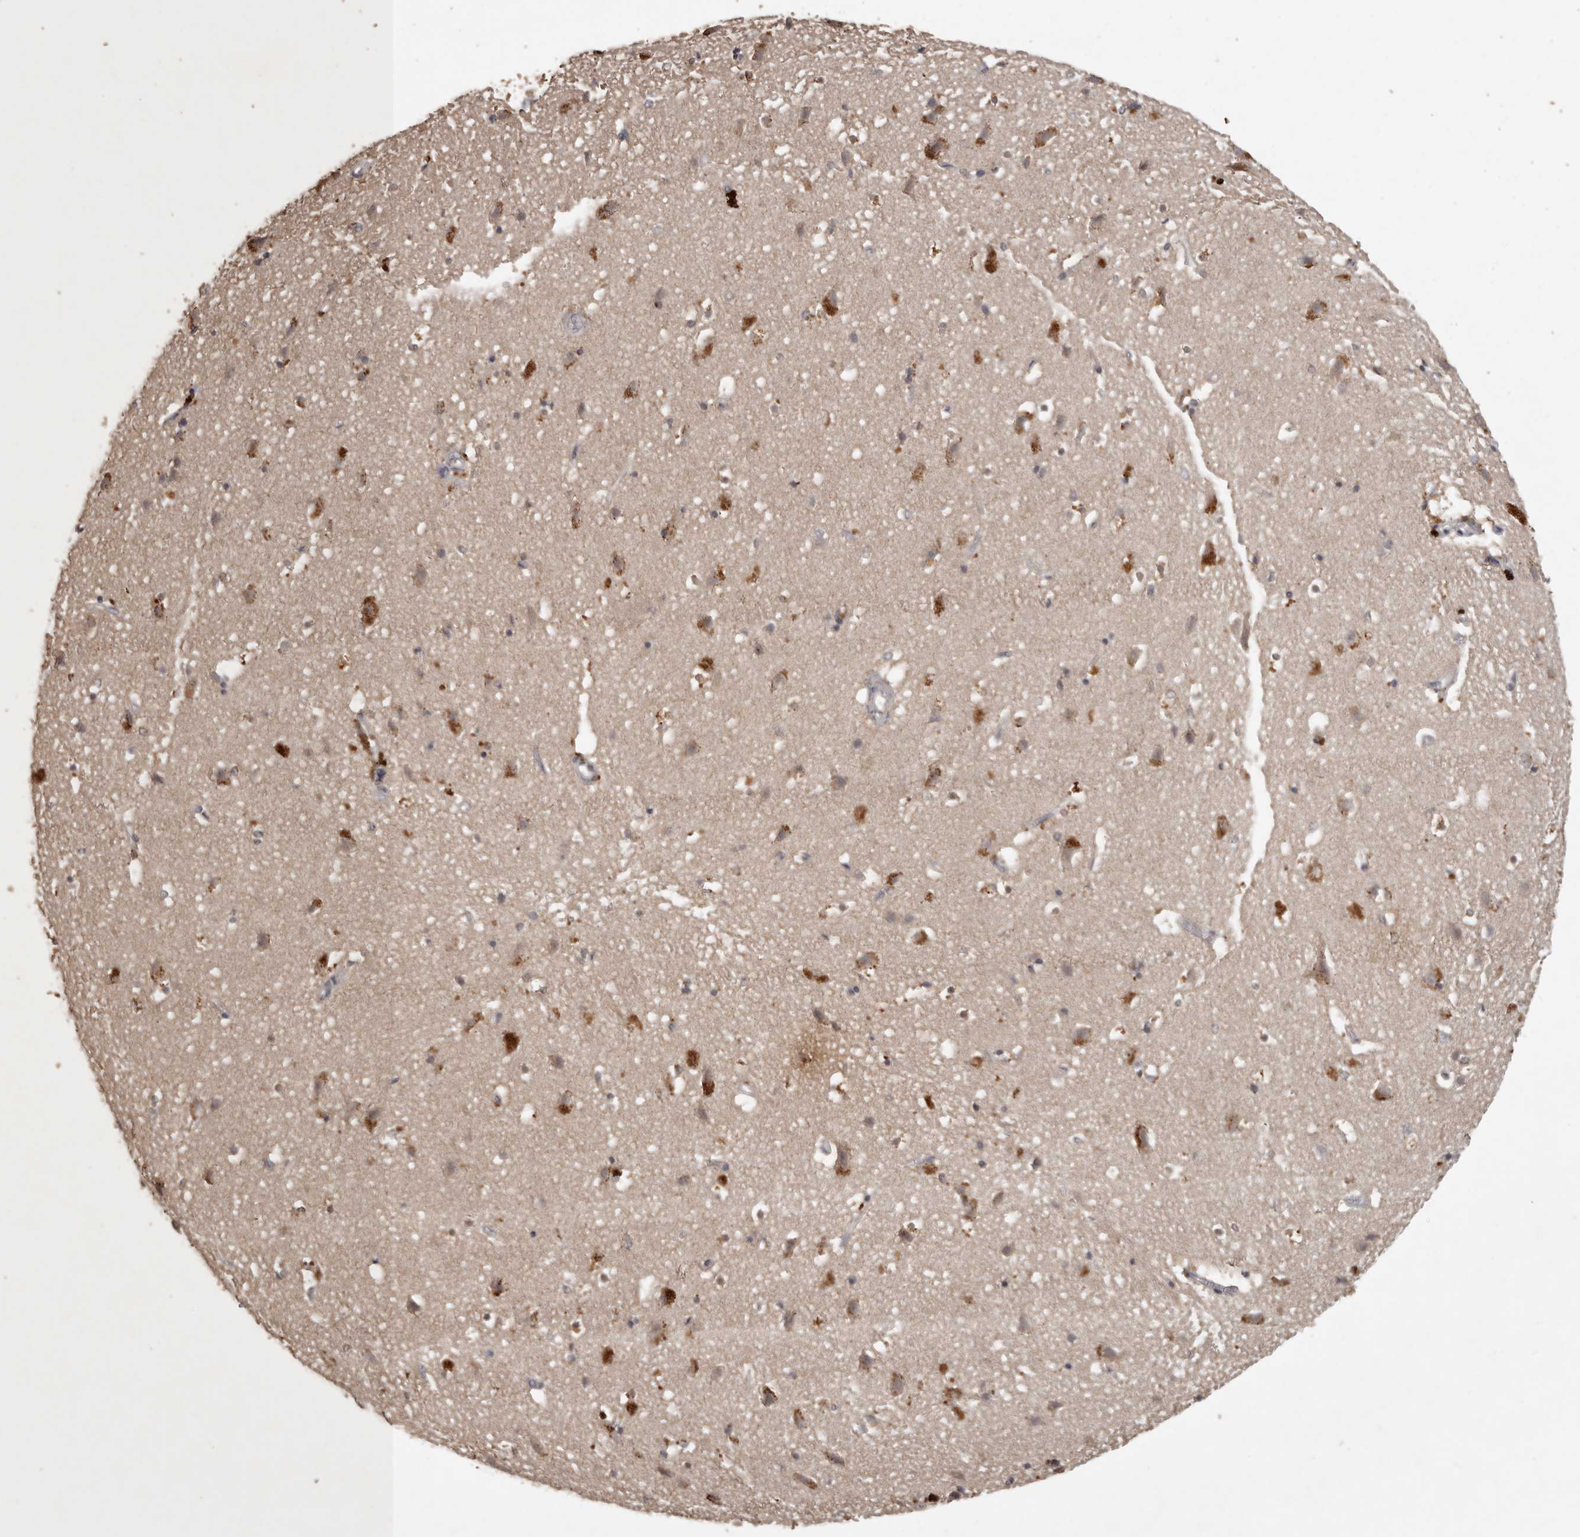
{"staining": {"intensity": "negative", "quantity": "none", "location": "none"}, "tissue": "cerebral cortex", "cell_type": "Endothelial cells", "image_type": "normal", "snomed": [{"axis": "morphology", "description": "Normal tissue, NOS"}, {"axis": "topography", "description": "Cerebral cortex"}], "caption": "This is an immunohistochemistry photomicrograph of unremarkable human cerebral cortex. There is no expression in endothelial cells.", "gene": "ADAMTS4", "patient": {"sex": "male", "age": 54}}